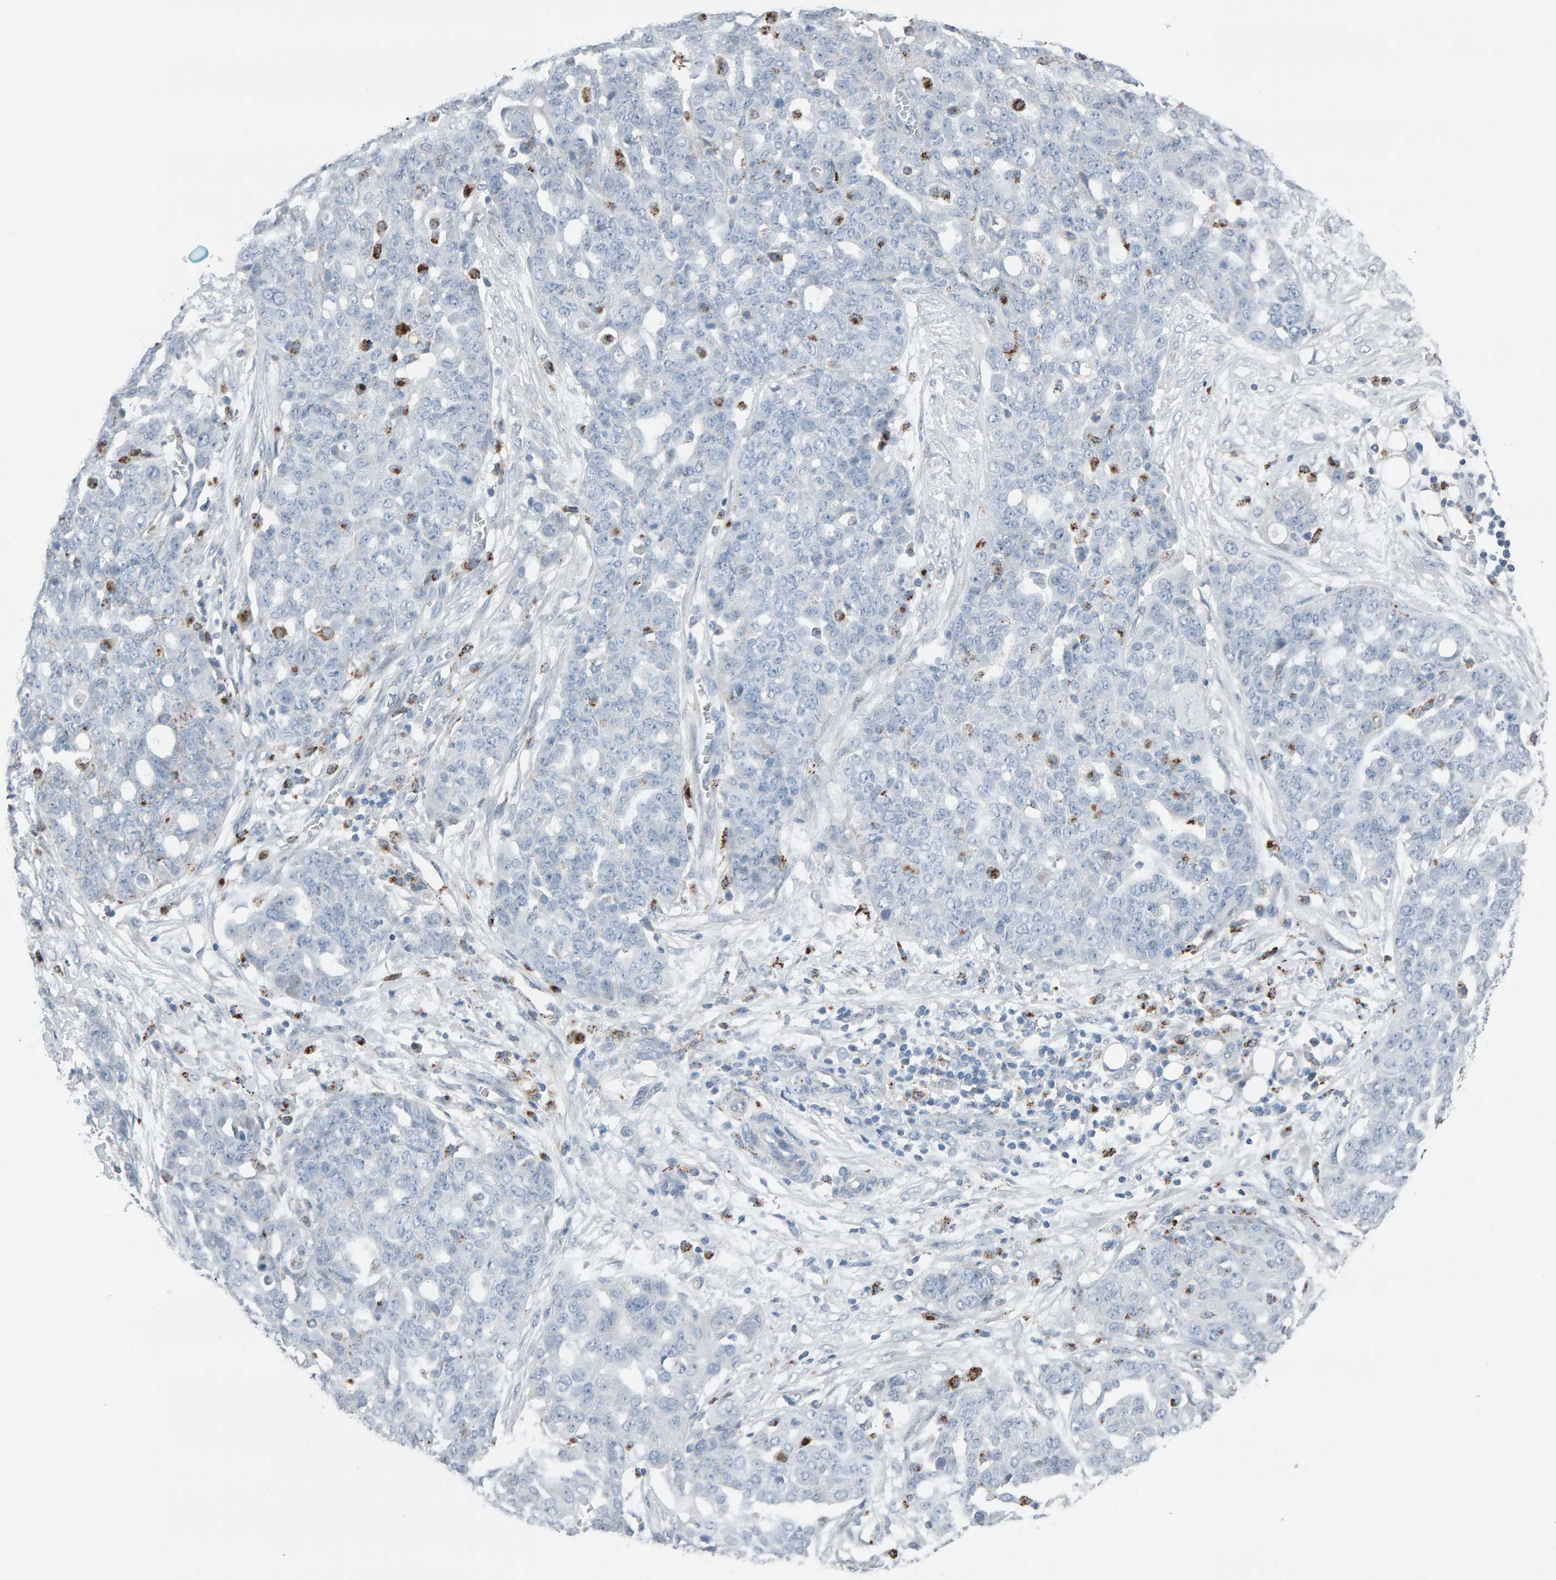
{"staining": {"intensity": "negative", "quantity": "none", "location": "none"}, "tissue": "ovarian cancer", "cell_type": "Tumor cells", "image_type": "cancer", "snomed": [{"axis": "morphology", "description": "Cystadenocarcinoma, serous, NOS"}, {"axis": "topography", "description": "Soft tissue"}, {"axis": "topography", "description": "Ovary"}], "caption": "Tumor cells show no significant positivity in ovarian cancer (serous cystadenocarcinoma). (Brightfield microscopy of DAB IHC at high magnification).", "gene": "IPPK", "patient": {"sex": "female", "age": 57}}